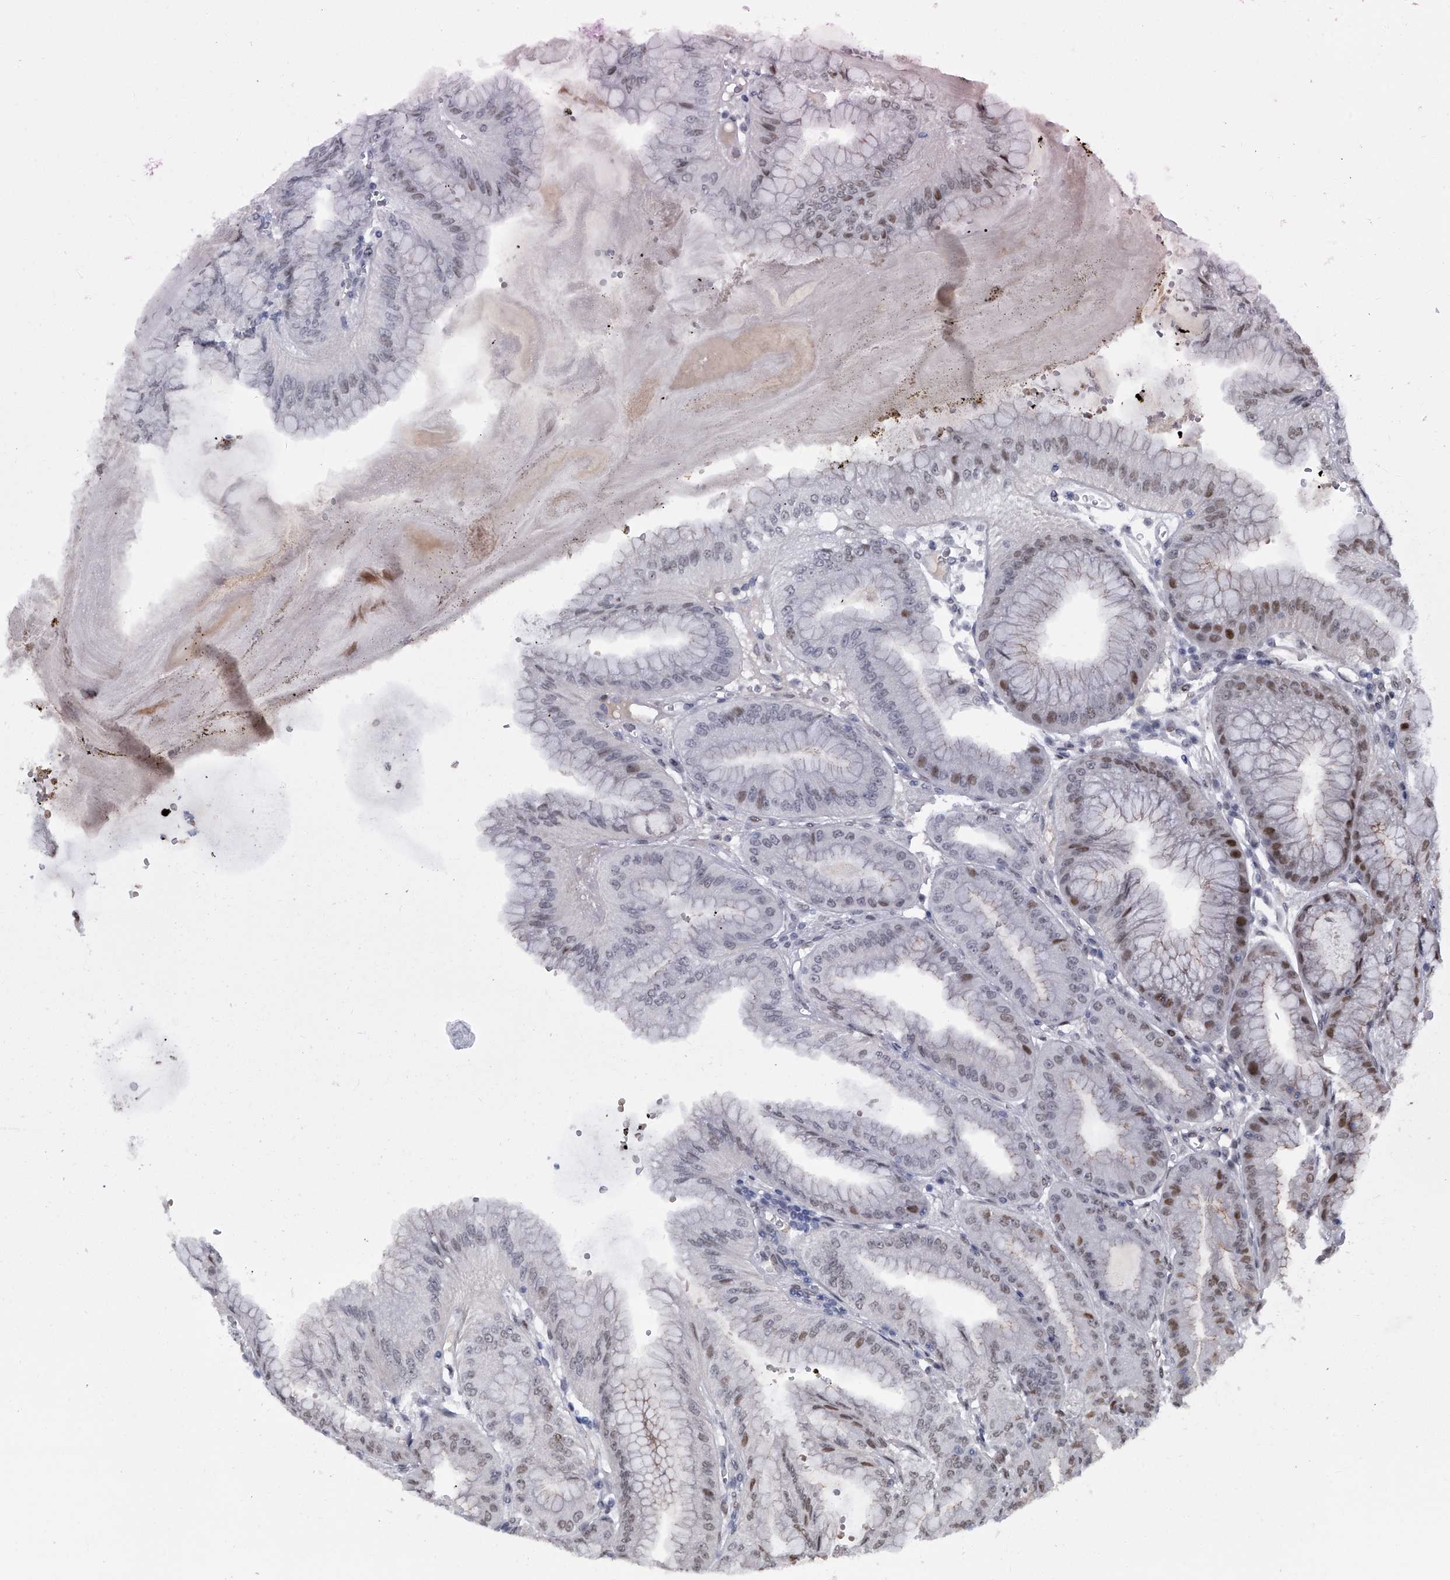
{"staining": {"intensity": "moderate", "quantity": "<25%", "location": "cytoplasmic/membranous,nuclear"}, "tissue": "stomach", "cell_type": "Glandular cells", "image_type": "normal", "snomed": [{"axis": "morphology", "description": "Normal tissue, NOS"}, {"axis": "topography", "description": "Stomach, lower"}], "caption": "Immunohistochemical staining of benign human stomach reveals <25% levels of moderate cytoplasmic/membranous,nuclear protein staining in approximately <25% of glandular cells. Using DAB (3,3'-diaminobenzidine) (brown) and hematoxylin (blue) stains, captured at high magnification using brightfield microscopy.", "gene": "ZNF426", "patient": {"sex": "male", "age": 71}}